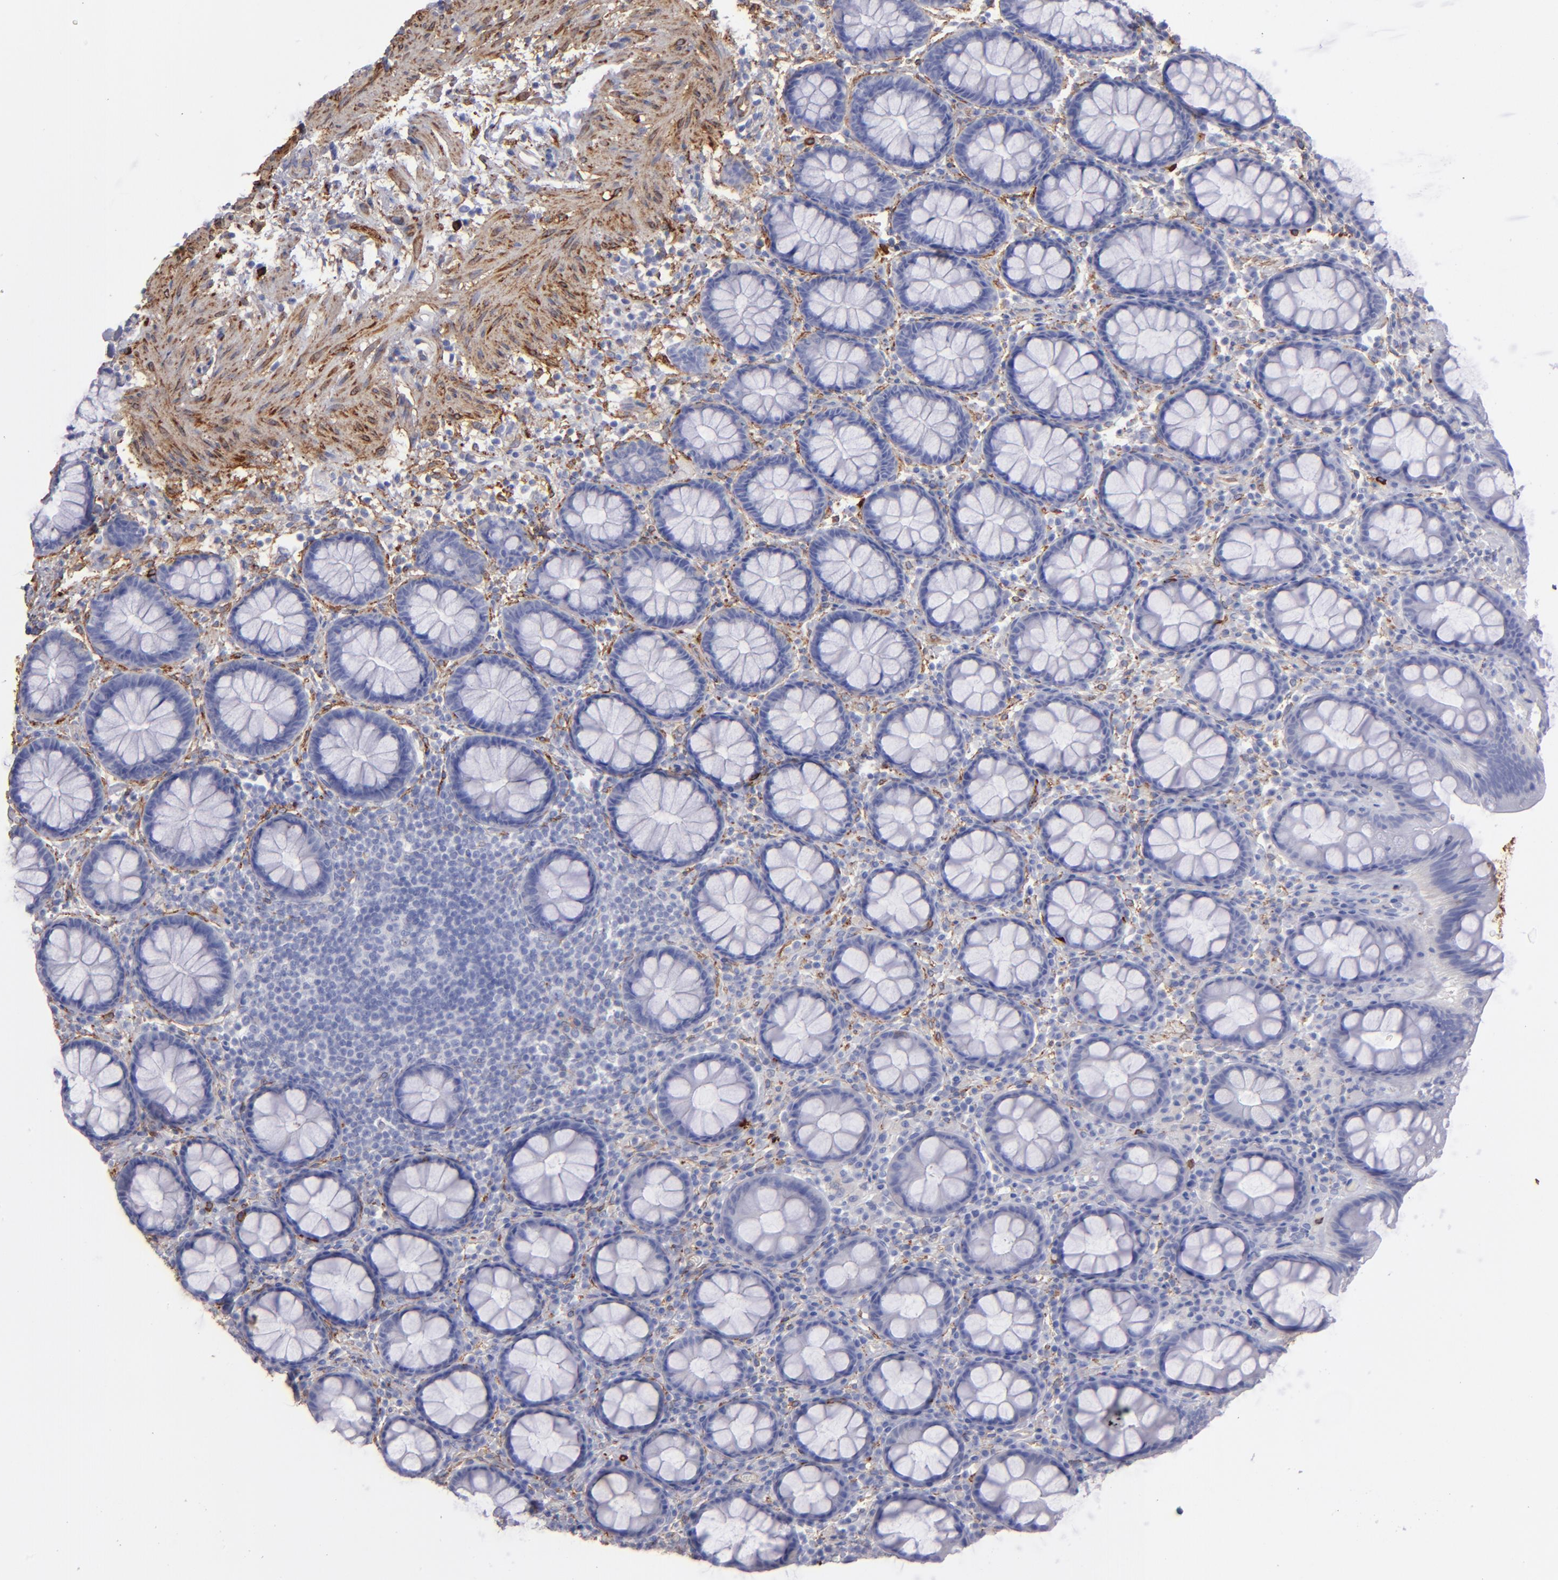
{"staining": {"intensity": "negative", "quantity": "none", "location": "none"}, "tissue": "rectum", "cell_type": "Glandular cells", "image_type": "normal", "snomed": [{"axis": "morphology", "description": "Normal tissue, NOS"}, {"axis": "topography", "description": "Rectum"}], "caption": "Histopathology image shows no protein staining in glandular cells of unremarkable rectum.", "gene": "AHNAK2", "patient": {"sex": "male", "age": 92}}